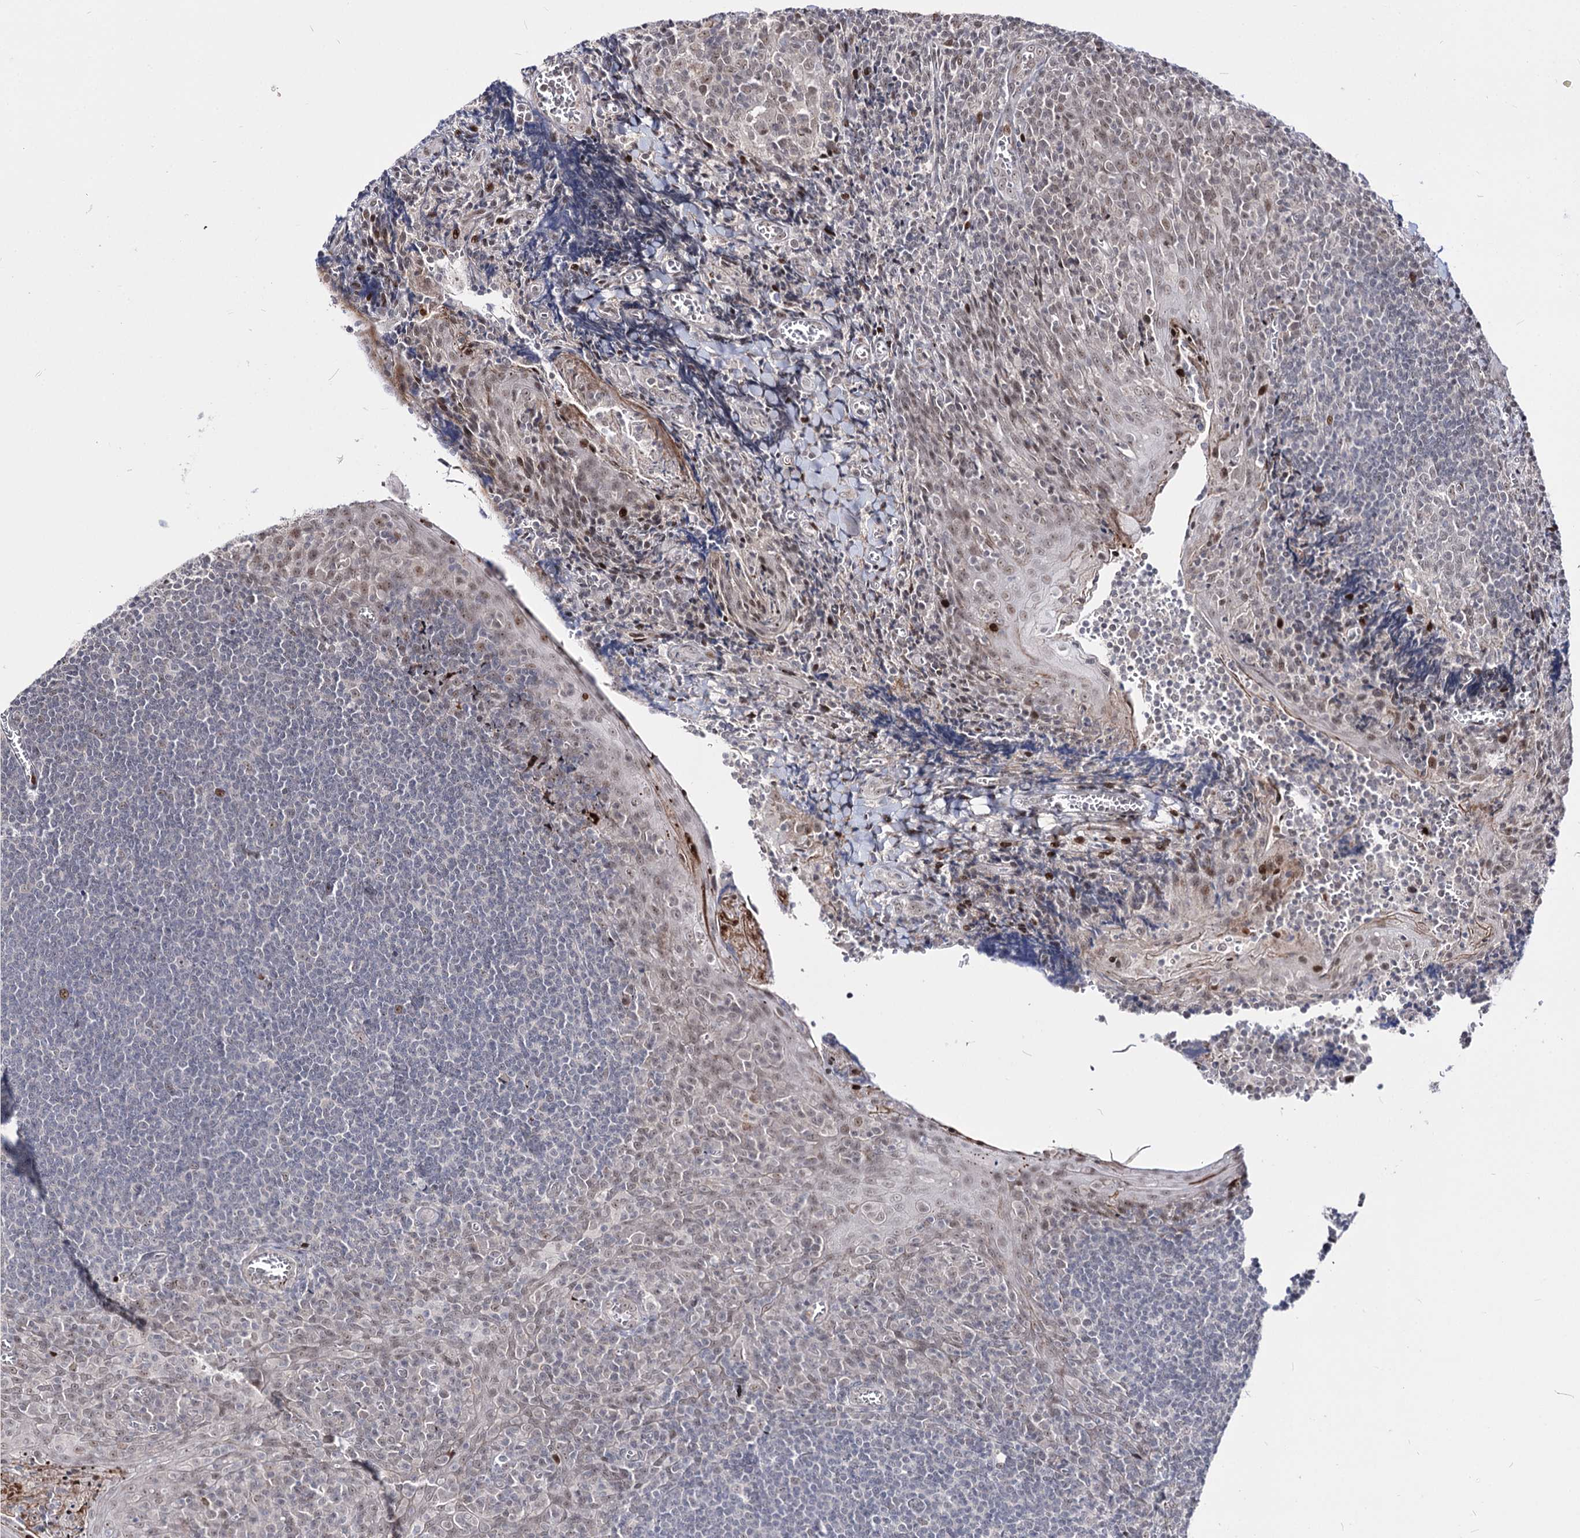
{"staining": {"intensity": "weak", "quantity": "<25%", "location": "nuclear"}, "tissue": "tonsil", "cell_type": "Germinal center cells", "image_type": "normal", "snomed": [{"axis": "morphology", "description": "Normal tissue, NOS"}, {"axis": "topography", "description": "Tonsil"}], "caption": "Immunohistochemistry micrograph of benign human tonsil stained for a protein (brown), which exhibits no positivity in germinal center cells.", "gene": "STOX1", "patient": {"sex": "male", "age": 27}}